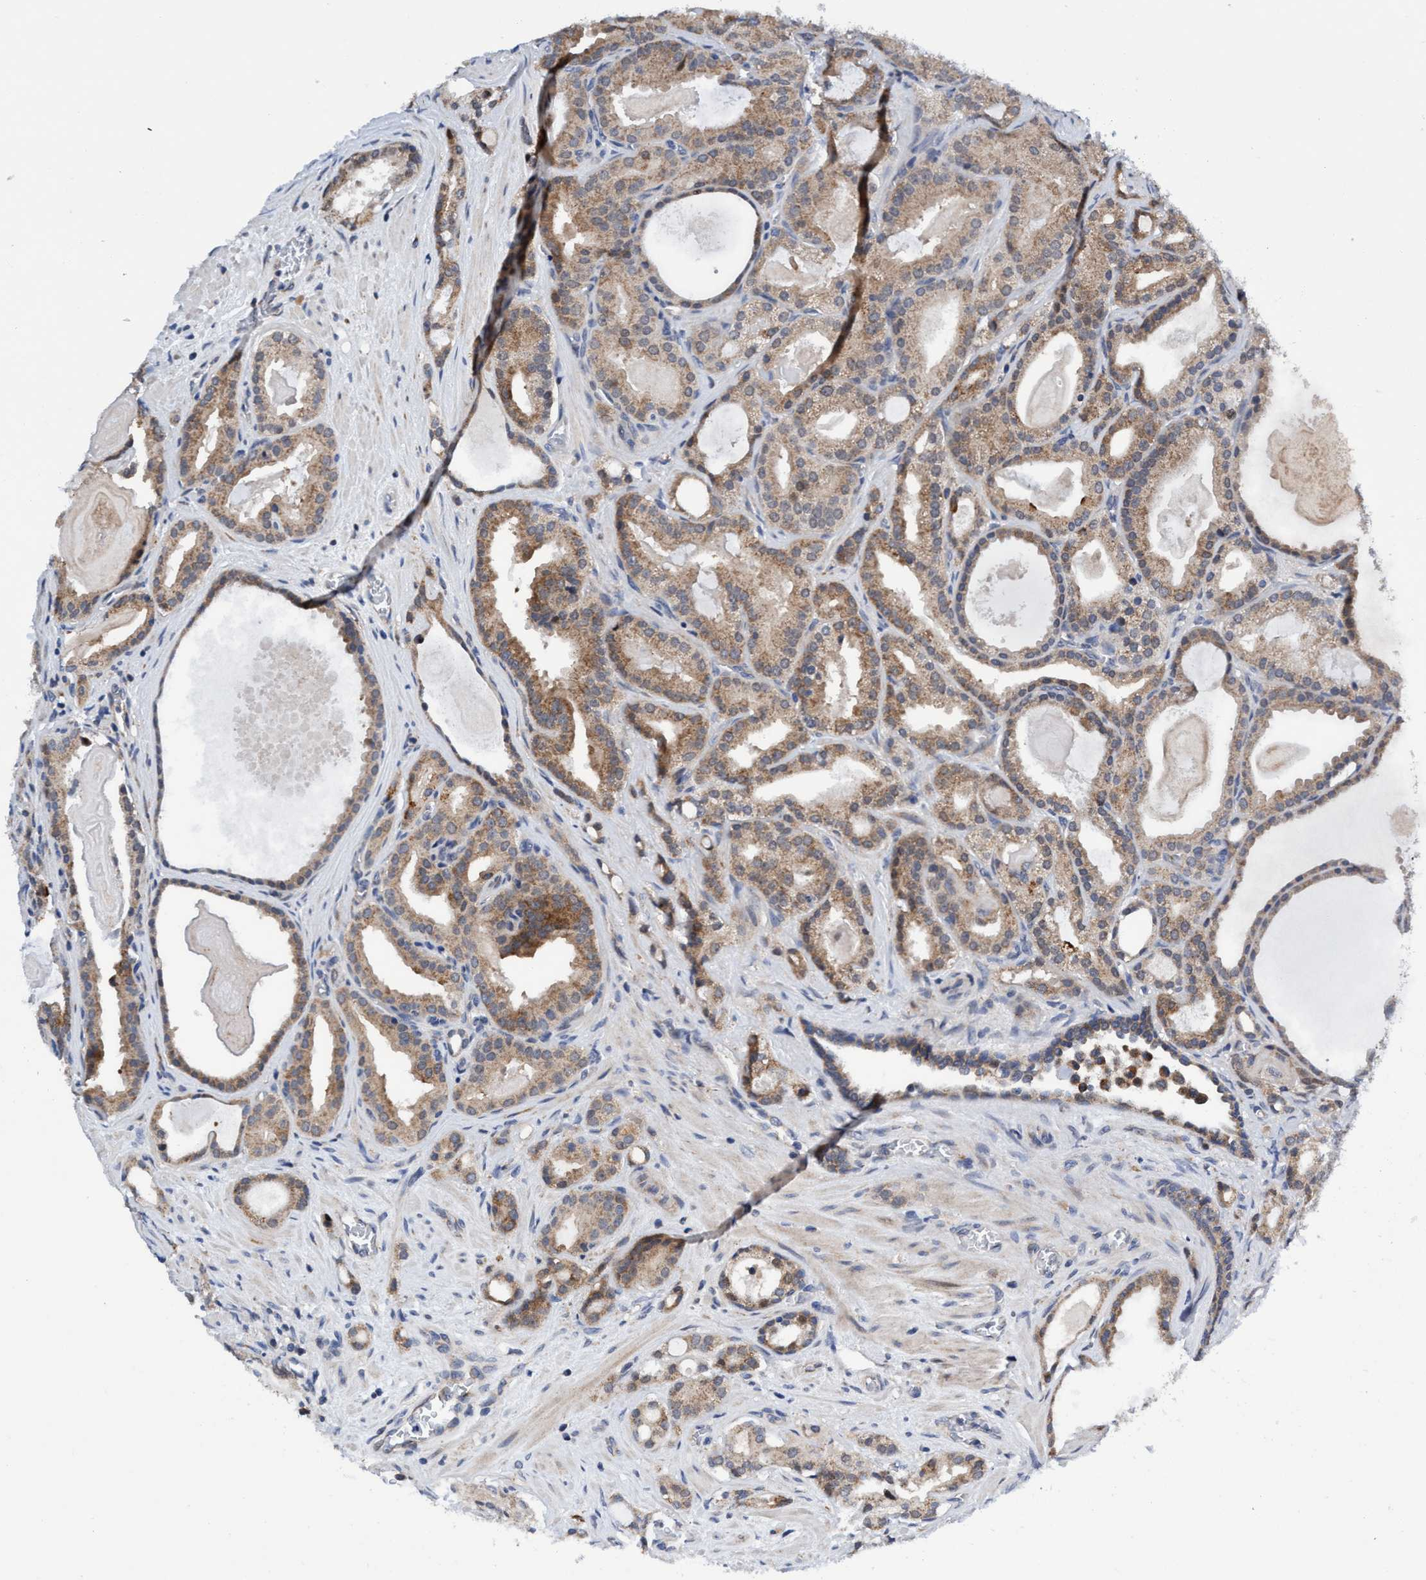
{"staining": {"intensity": "moderate", "quantity": ">75%", "location": "cytoplasmic/membranous"}, "tissue": "prostate cancer", "cell_type": "Tumor cells", "image_type": "cancer", "snomed": [{"axis": "morphology", "description": "Adenocarcinoma, High grade"}, {"axis": "topography", "description": "Prostate"}], "caption": "An immunohistochemistry (IHC) micrograph of neoplastic tissue is shown. Protein staining in brown shows moderate cytoplasmic/membranous positivity in high-grade adenocarcinoma (prostate) within tumor cells.", "gene": "AGAP2", "patient": {"sex": "male", "age": 60}}